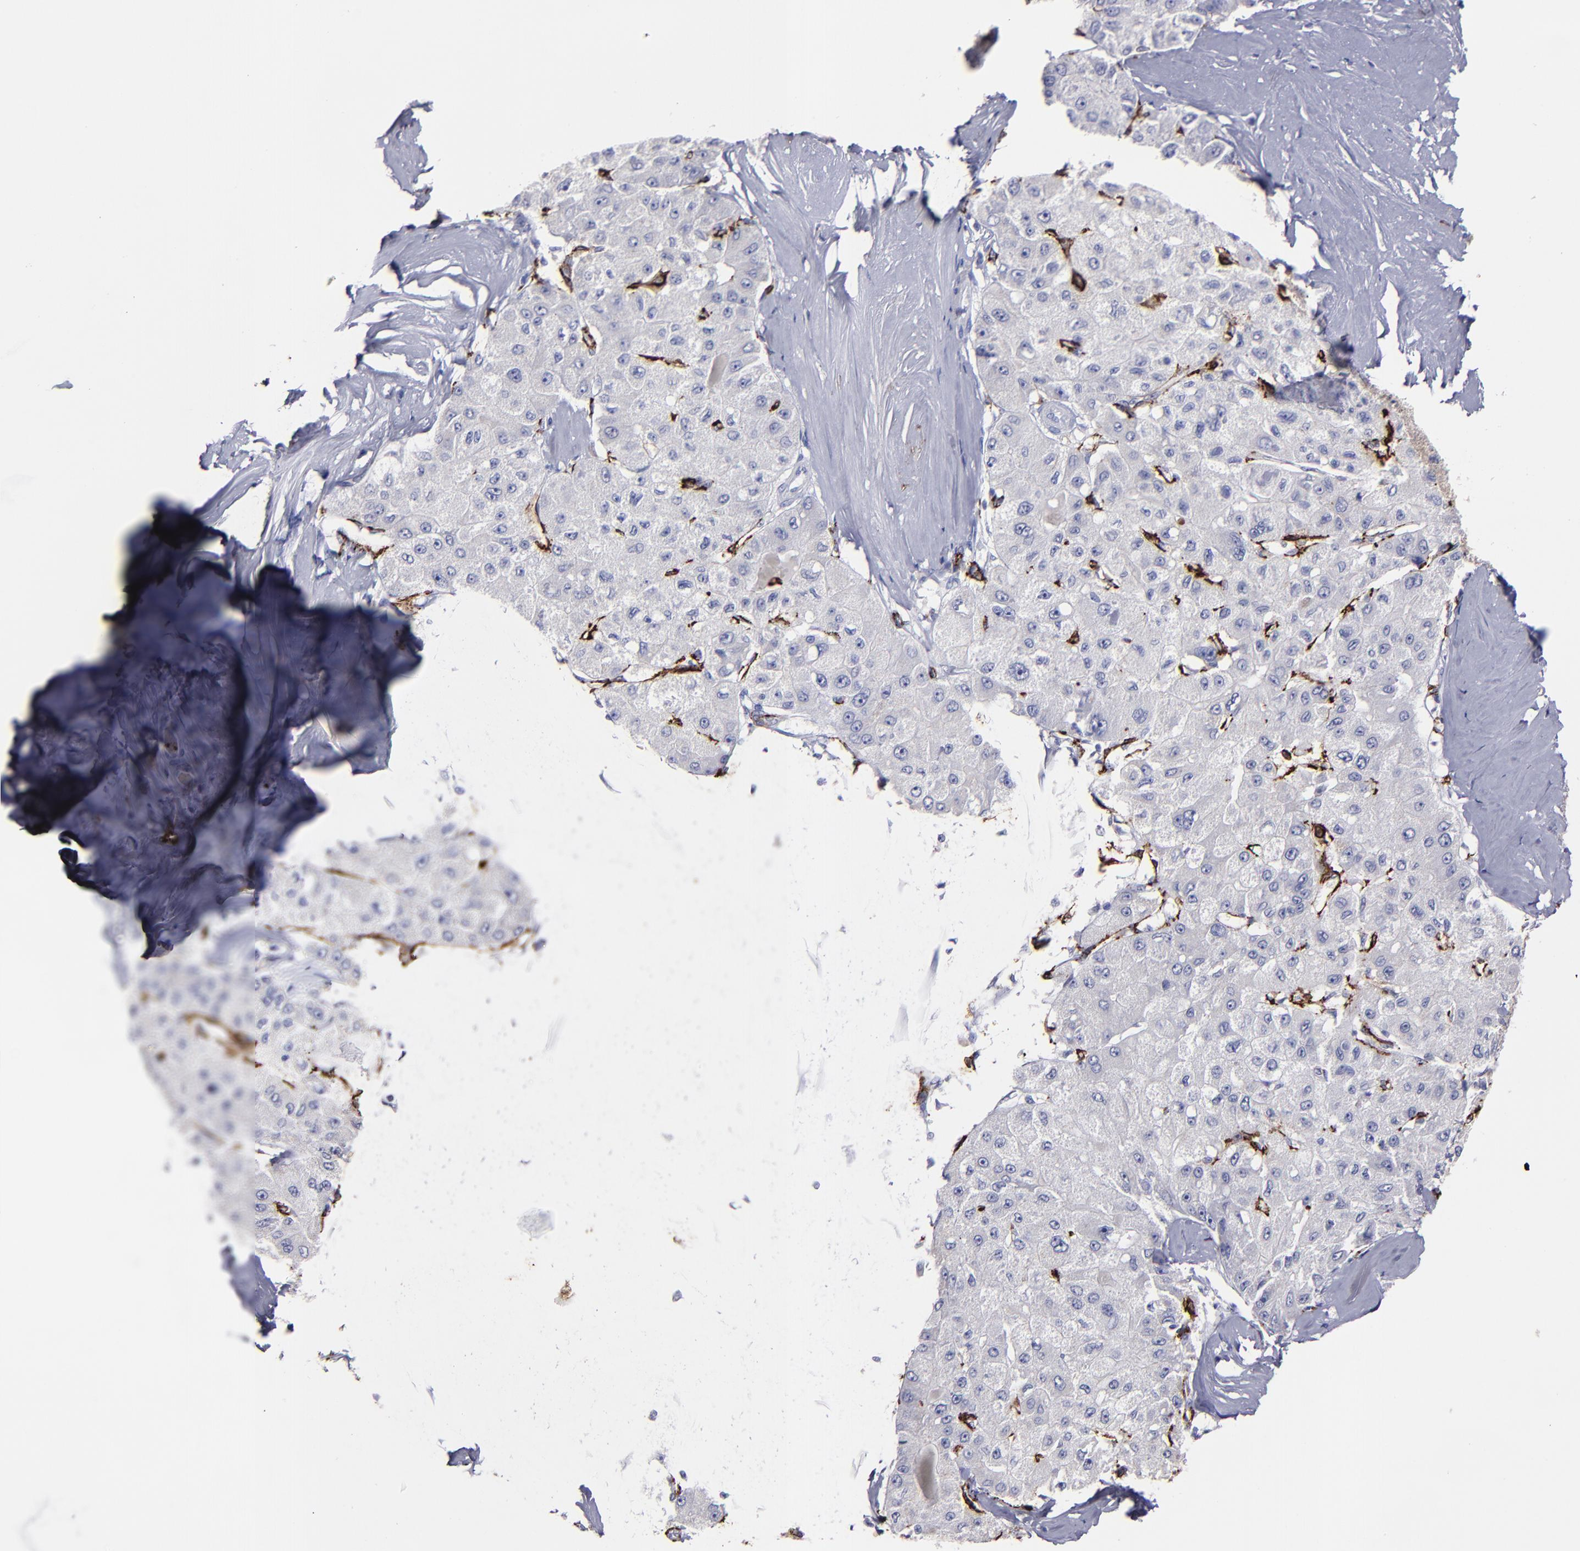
{"staining": {"intensity": "negative", "quantity": "none", "location": "none"}, "tissue": "liver cancer", "cell_type": "Tumor cells", "image_type": "cancer", "snomed": [{"axis": "morphology", "description": "Carcinoma, Hepatocellular, NOS"}, {"axis": "topography", "description": "Liver"}], "caption": "A photomicrograph of liver hepatocellular carcinoma stained for a protein demonstrates no brown staining in tumor cells.", "gene": "CD36", "patient": {"sex": "male", "age": 80}}